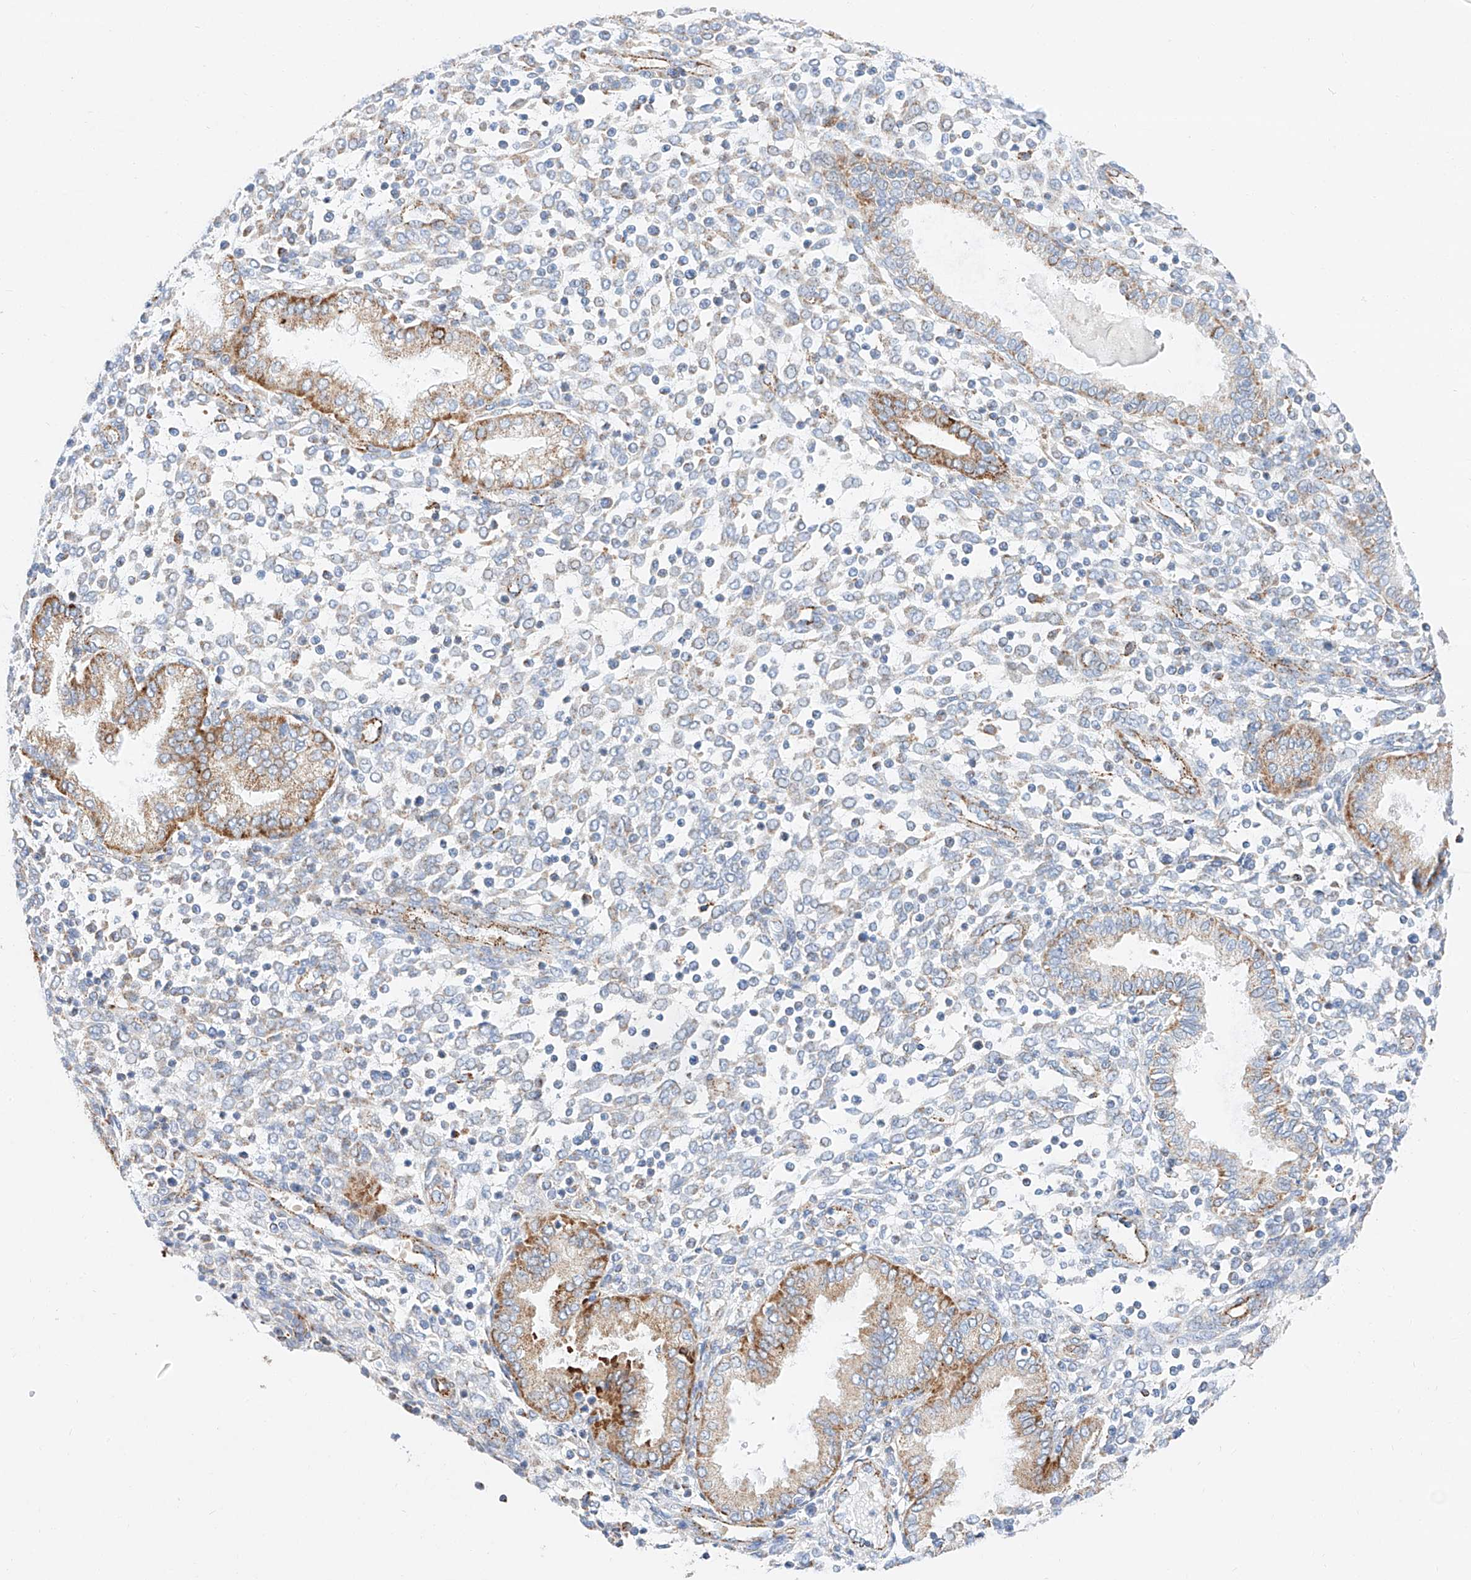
{"staining": {"intensity": "weak", "quantity": "<25%", "location": "cytoplasmic/membranous"}, "tissue": "endometrium", "cell_type": "Cells in endometrial stroma", "image_type": "normal", "snomed": [{"axis": "morphology", "description": "Normal tissue, NOS"}, {"axis": "topography", "description": "Endometrium"}], "caption": "Immunohistochemistry (IHC) photomicrograph of unremarkable endometrium stained for a protein (brown), which exhibits no positivity in cells in endometrial stroma.", "gene": "C6orf62", "patient": {"sex": "female", "age": 53}}